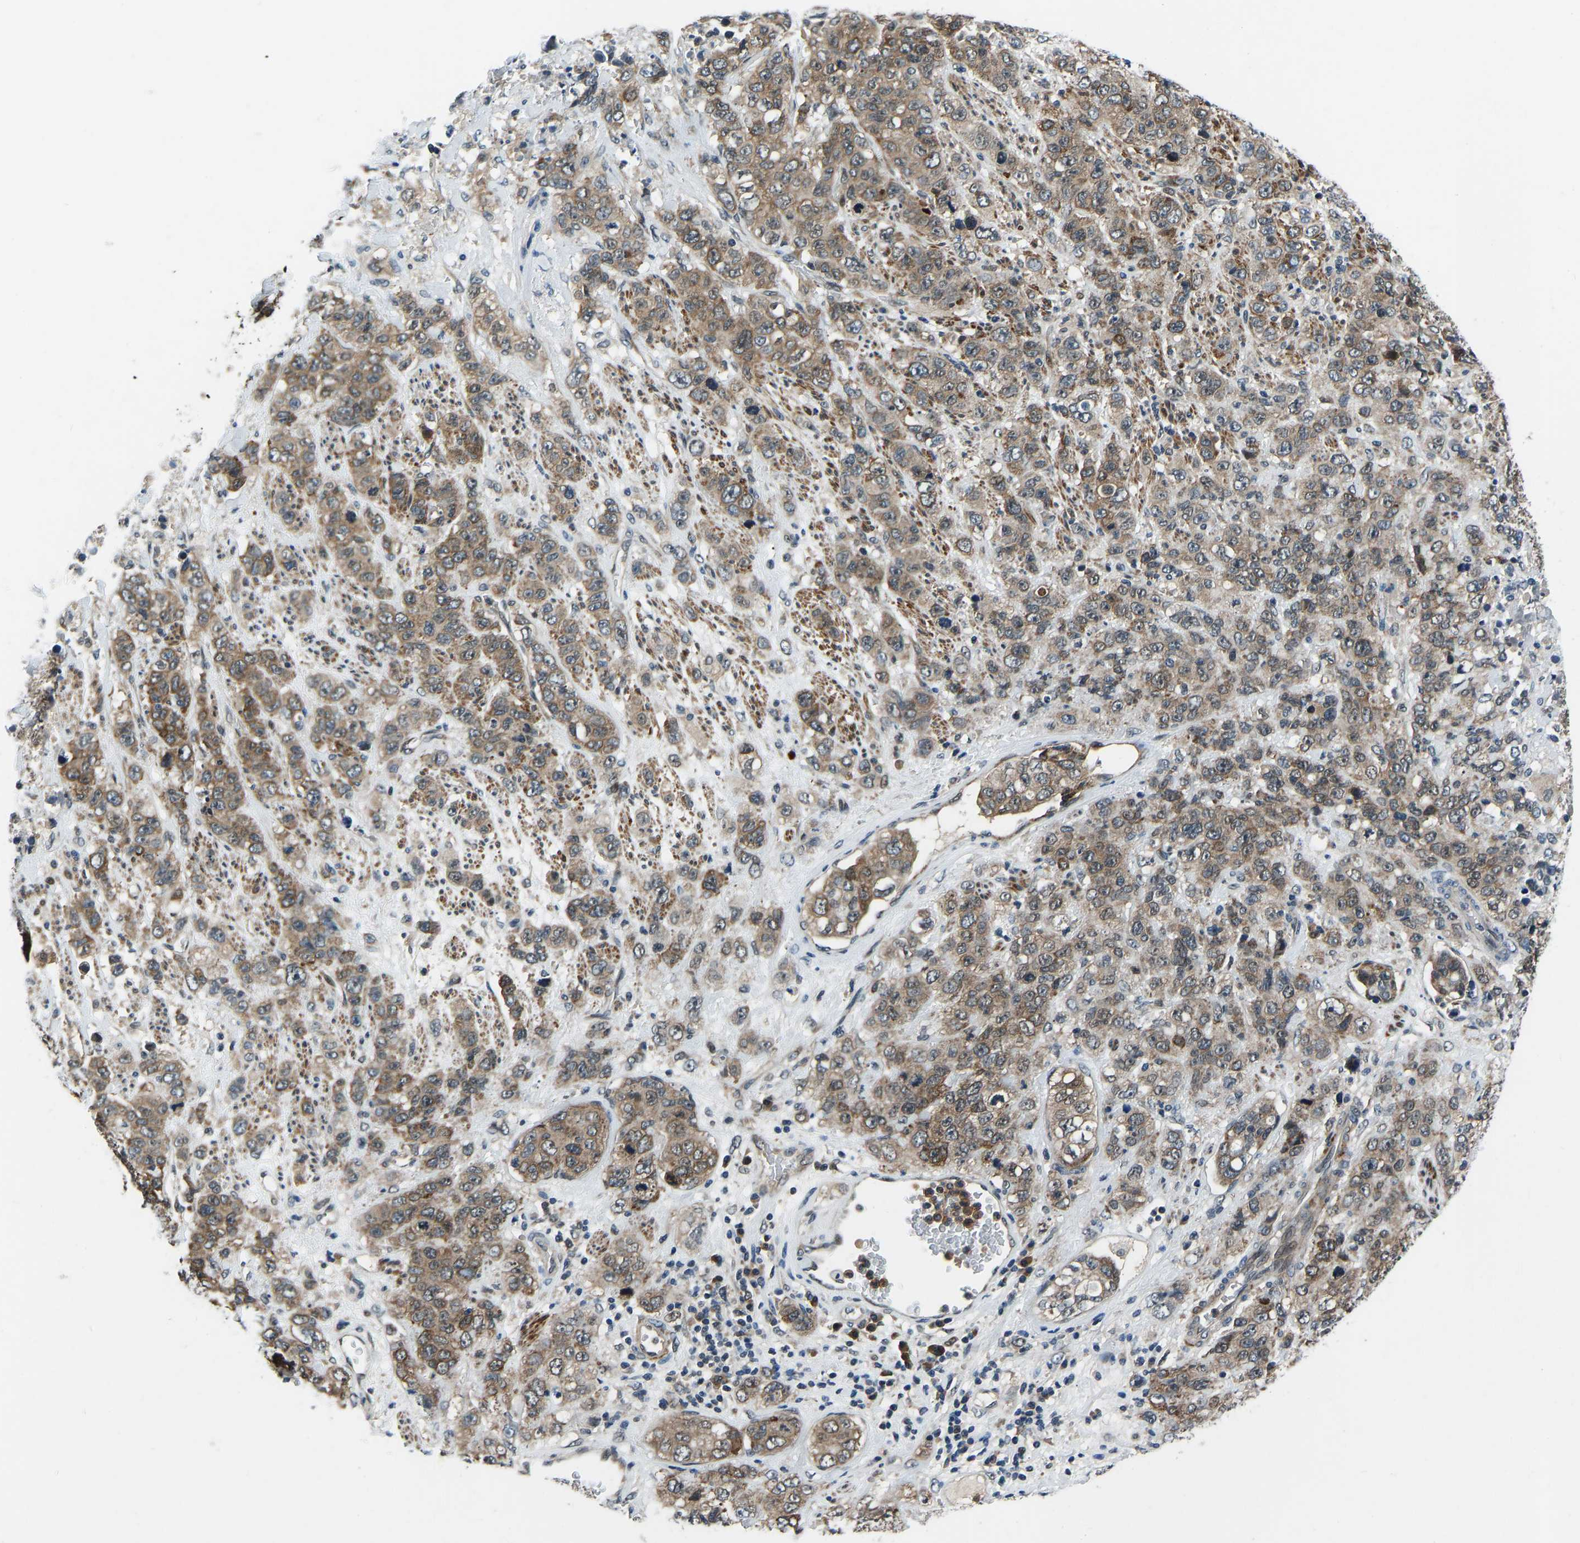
{"staining": {"intensity": "moderate", "quantity": ">75%", "location": "cytoplasmic/membranous"}, "tissue": "stomach cancer", "cell_type": "Tumor cells", "image_type": "cancer", "snomed": [{"axis": "morphology", "description": "Adenocarcinoma, NOS"}, {"axis": "topography", "description": "Stomach"}], "caption": "DAB immunohistochemical staining of stomach adenocarcinoma displays moderate cytoplasmic/membranous protein staining in about >75% of tumor cells. (Stains: DAB (3,3'-diaminobenzidine) in brown, nuclei in blue, Microscopy: brightfield microscopy at high magnification).", "gene": "RLIM", "patient": {"sex": "male", "age": 48}}